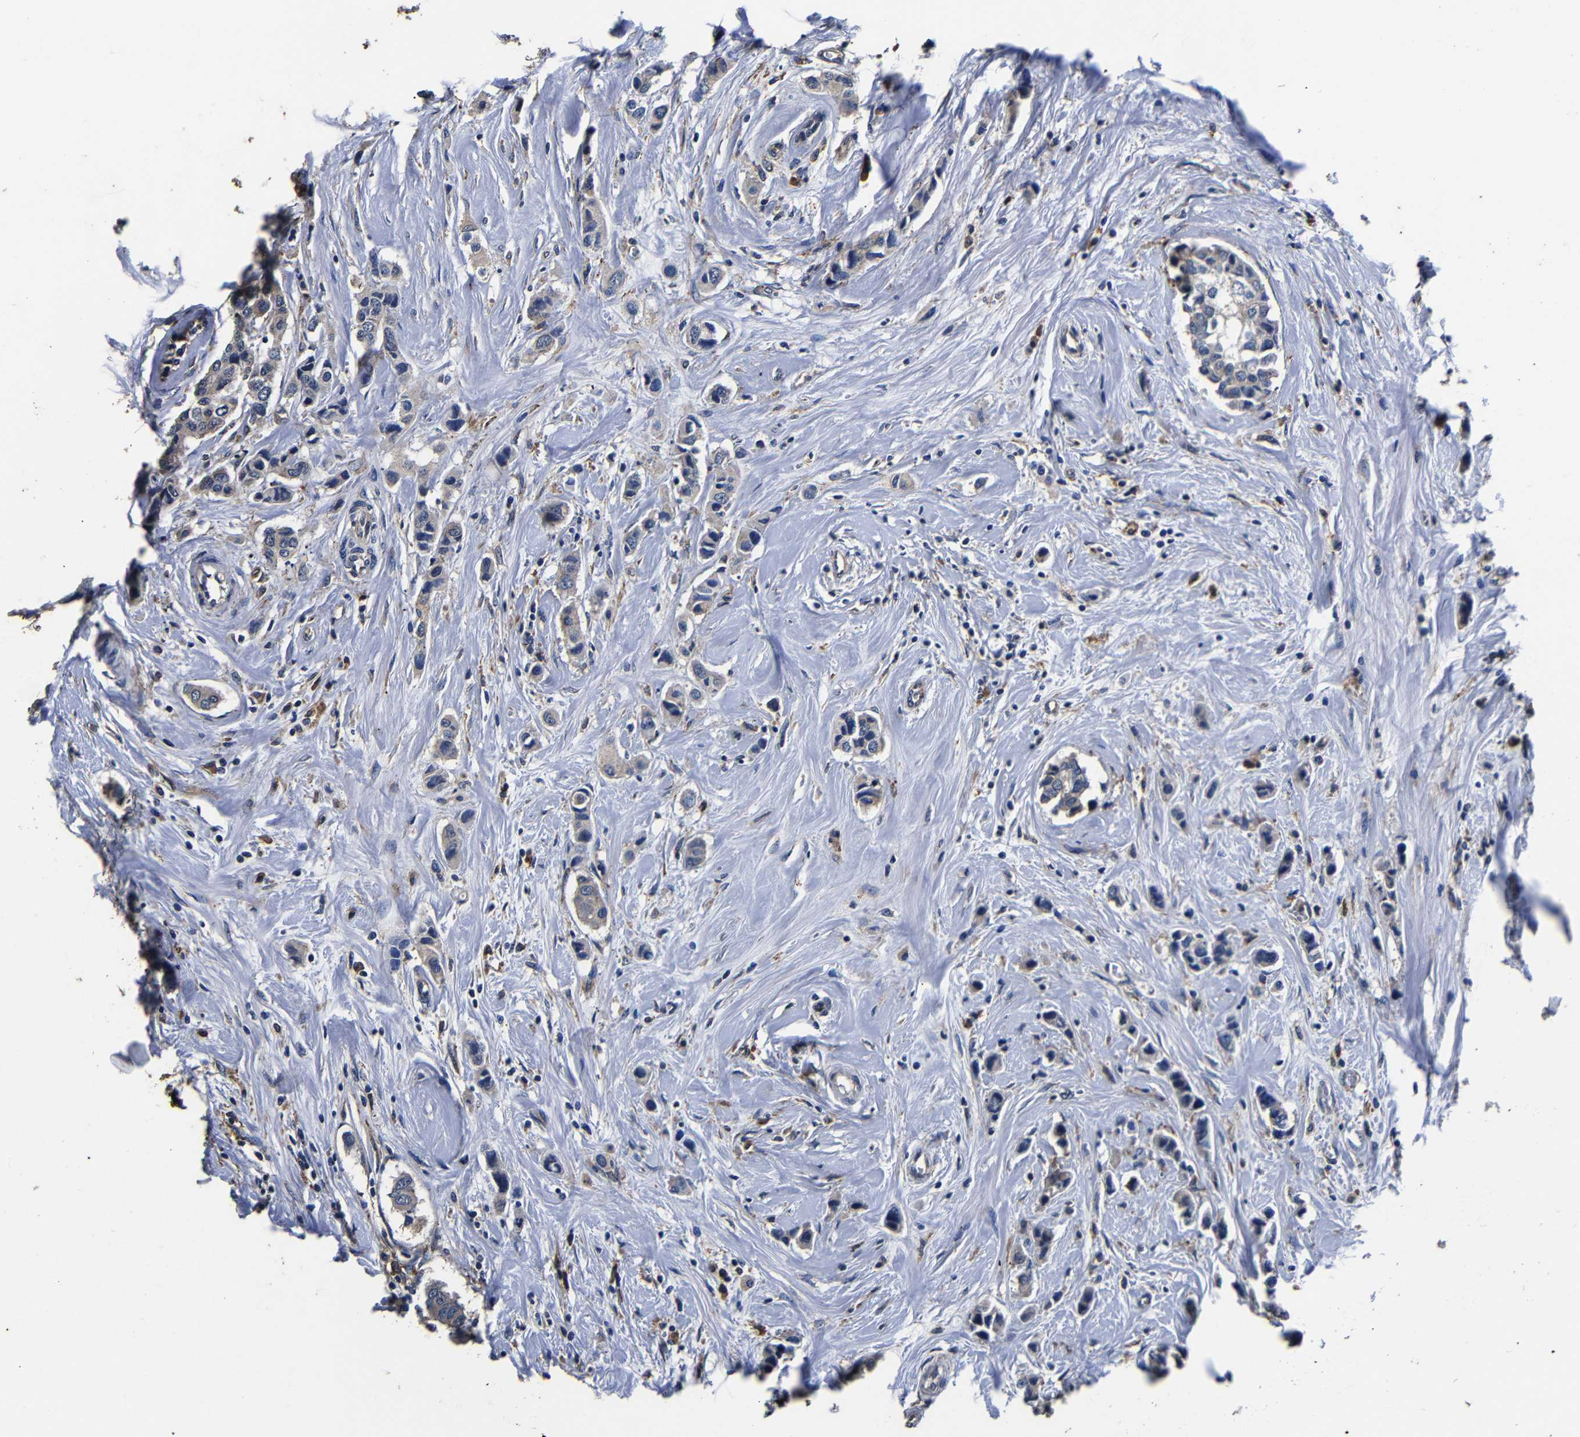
{"staining": {"intensity": "negative", "quantity": "none", "location": "none"}, "tissue": "breast cancer", "cell_type": "Tumor cells", "image_type": "cancer", "snomed": [{"axis": "morphology", "description": "Normal tissue, NOS"}, {"axis": "morphology", "description": "Duct carcinoma"}, {"axis": "topography", "description": "Breast"}], "caption": "This is an immunohistochemistry (IHC) photomicrograph of intraductal carcinoma (breast). There is no staining in tumor cells.", "gene": "SCN9A", "patient": {"sex": "female", "age": 50}}